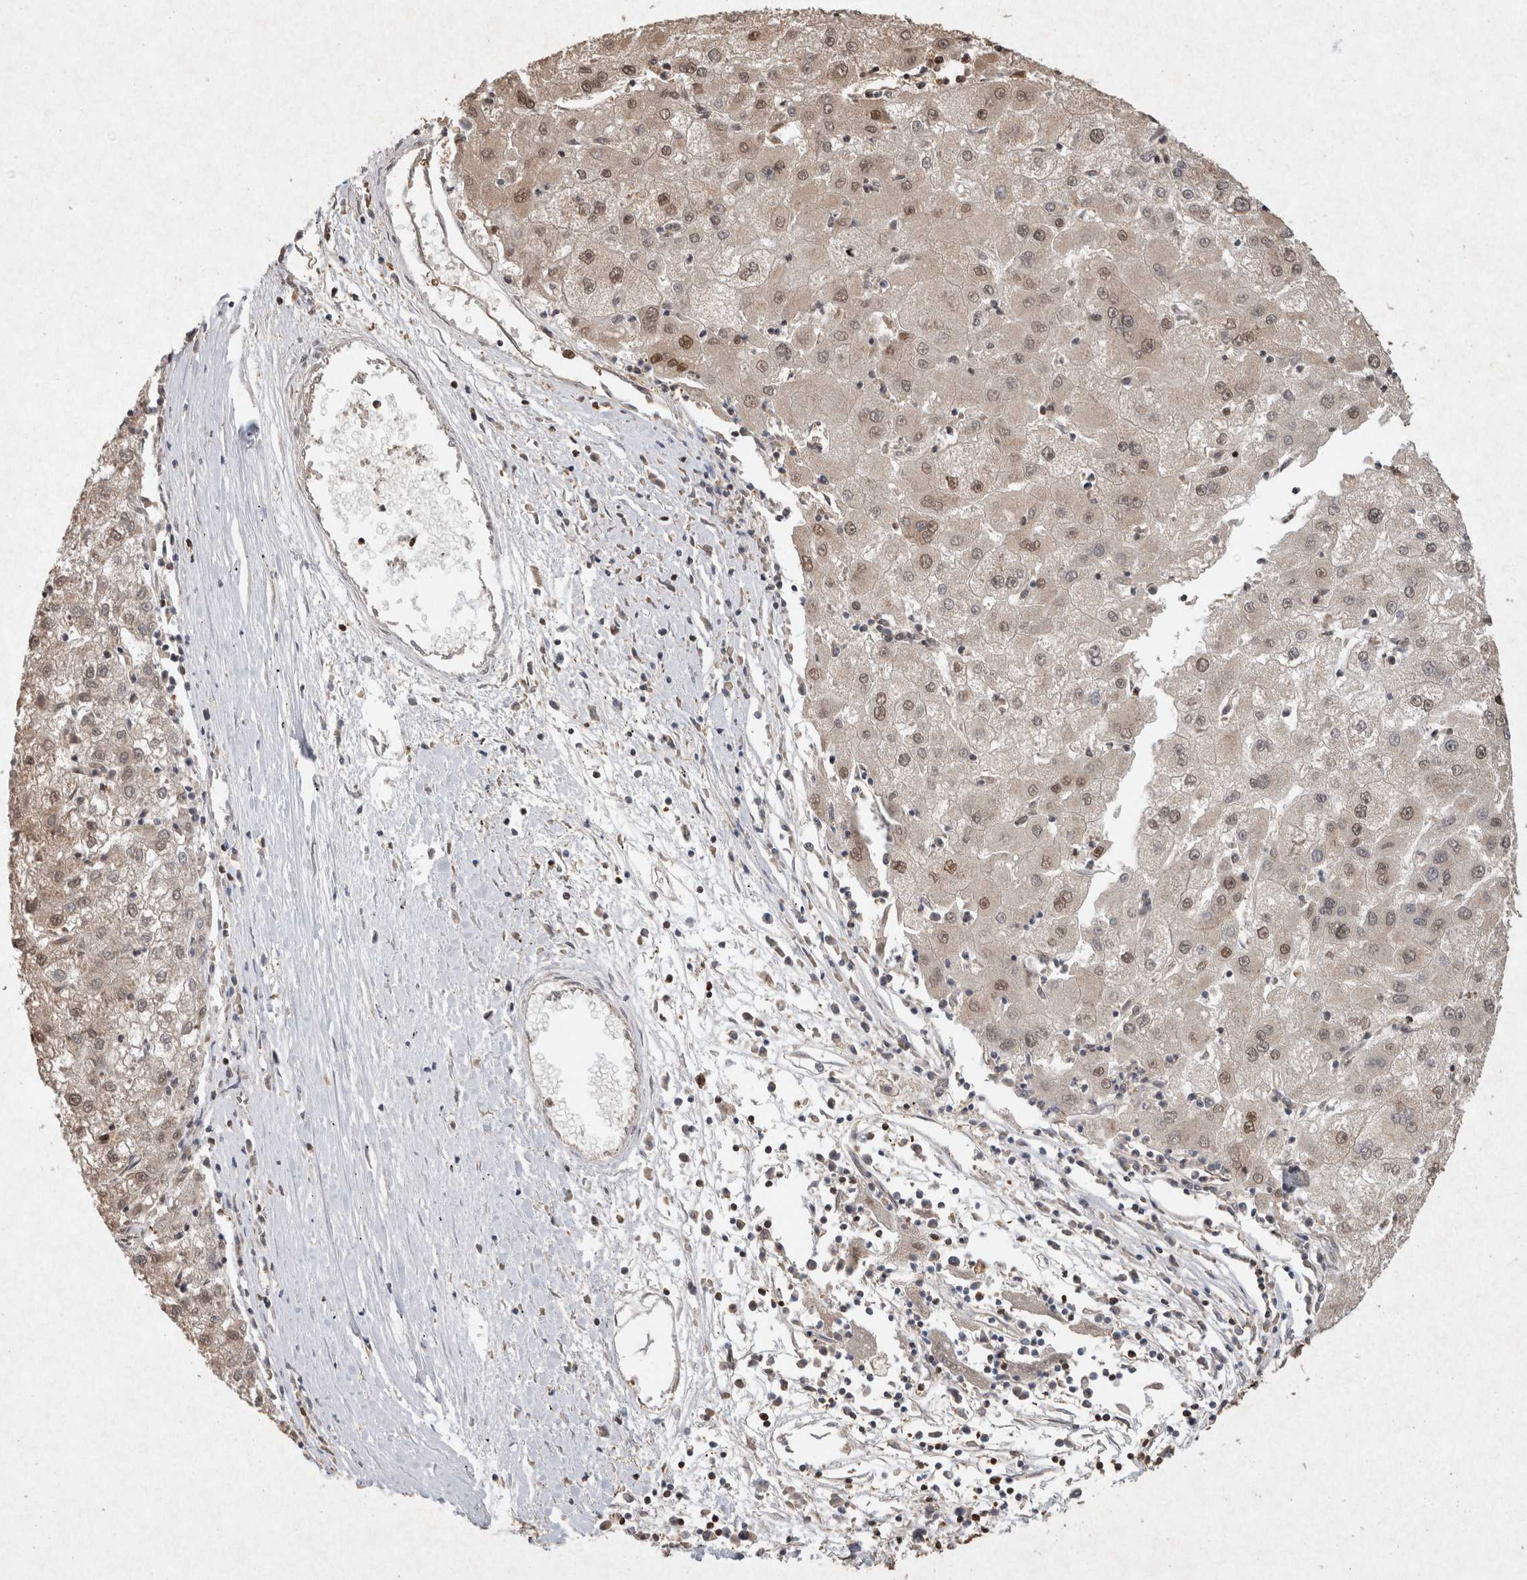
{"staining": {"intensity": "moderate", "quantity": "25%-75%", "location": "nuclear"}, "tissue": "liver cancer", "cell_type": "Tumor cells", "image_type": "cancer", "snomed": [{"axis": "morphology", "description": "Carcinoma, Hepatocellular, NOS"}, {"axis": "topography", "description": "Liver"}], "caption": "Approximately 25%-75% of tumor cells in liver cancer demonstrate moderate nuclear protein positivity as visualized by brown immunohistochemical staining.", "gene": "HDGF", "patient": {"sex": "male", "age": 72}}